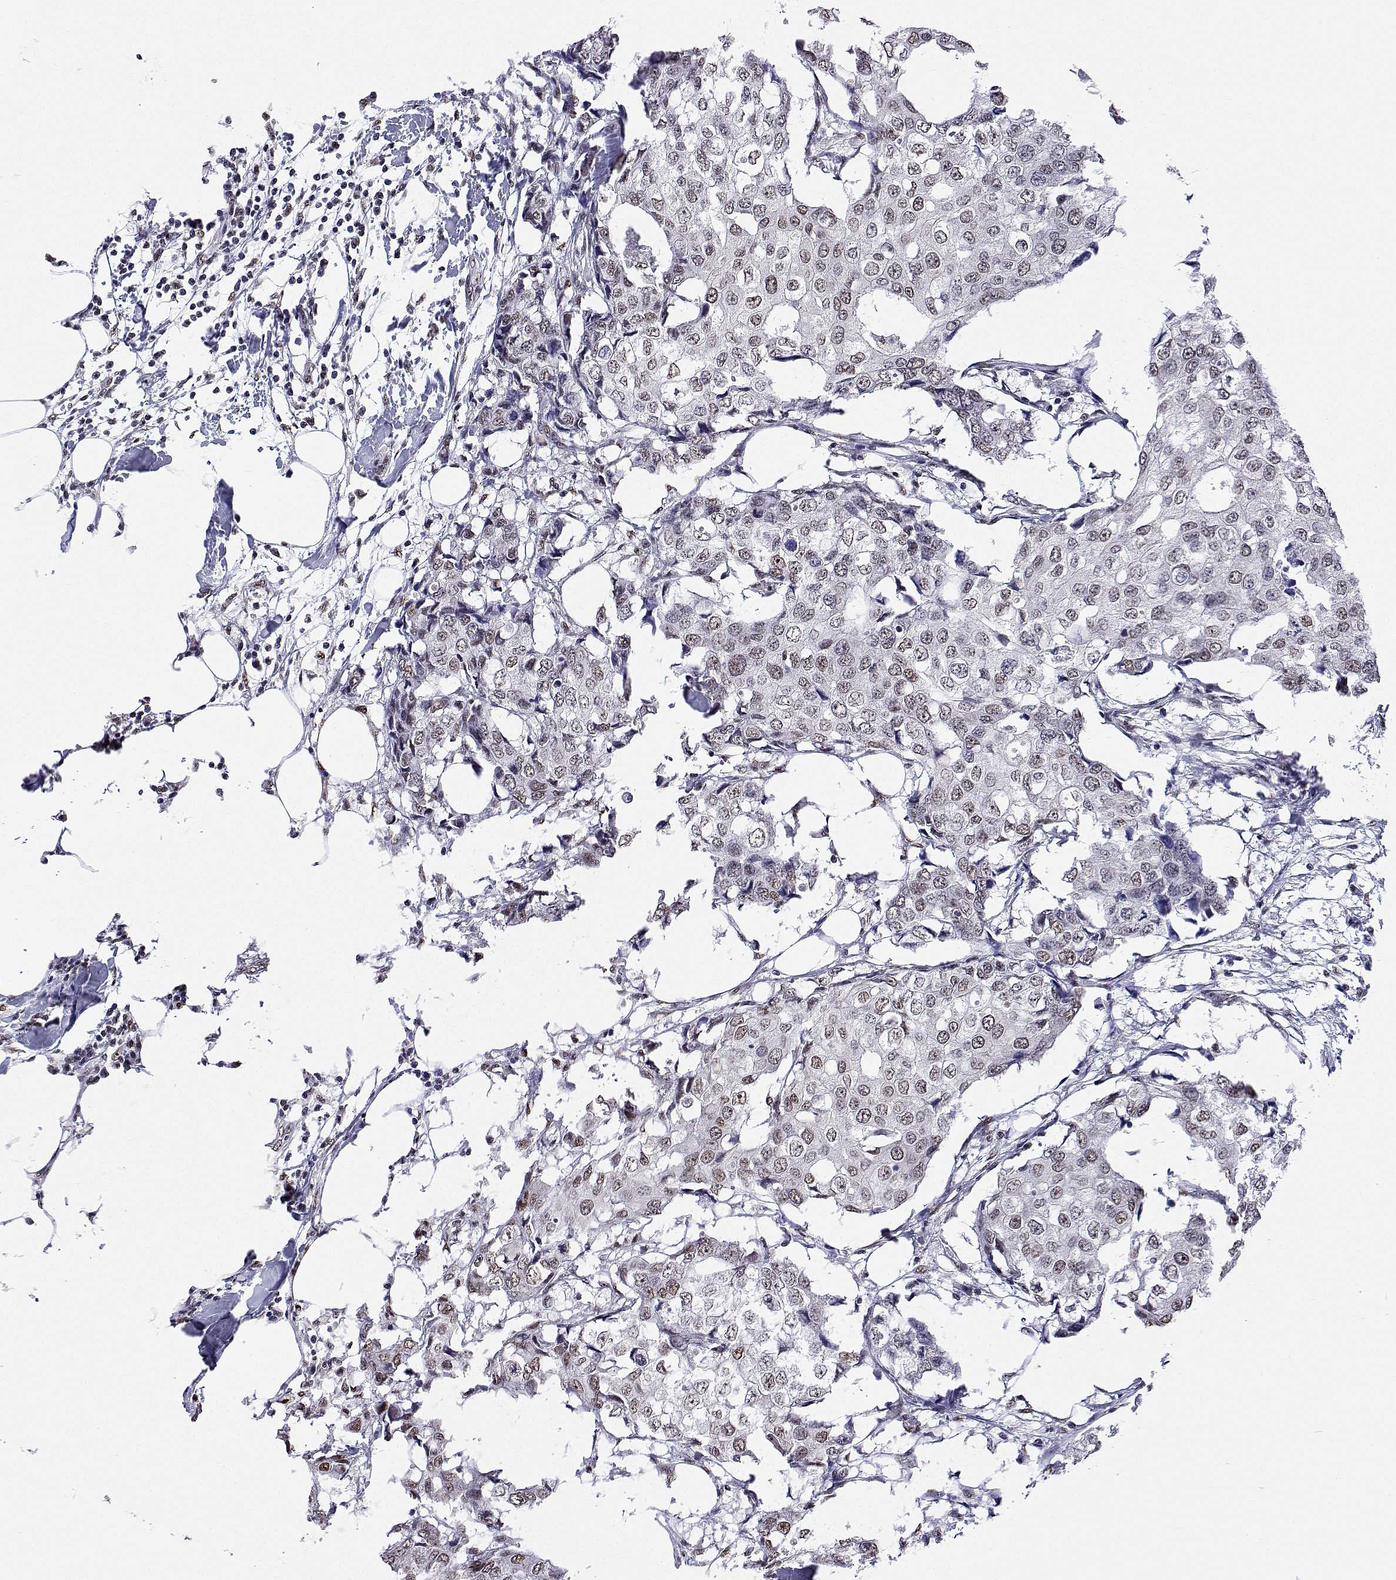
{"staining": {"intensity": "weak", "quantity": ">75%", "location": "nuclear"}, "tissue": "breast cancer", "cell_type": "Tumor cells", "image_type": "cancer", "snomed": [{"axis": "morphology", "description": "Duct carcinoma"}, {"axis": "topography", "description": "Breast"}], "caption": "The photomicrograph demonstrates a brown stain indicating the presence of a protein in the nuclear of tumor cells in breast invasive ductal carcinoma.", "gene": "ADAR", "patient": {"sex": "female", "age": 61}}